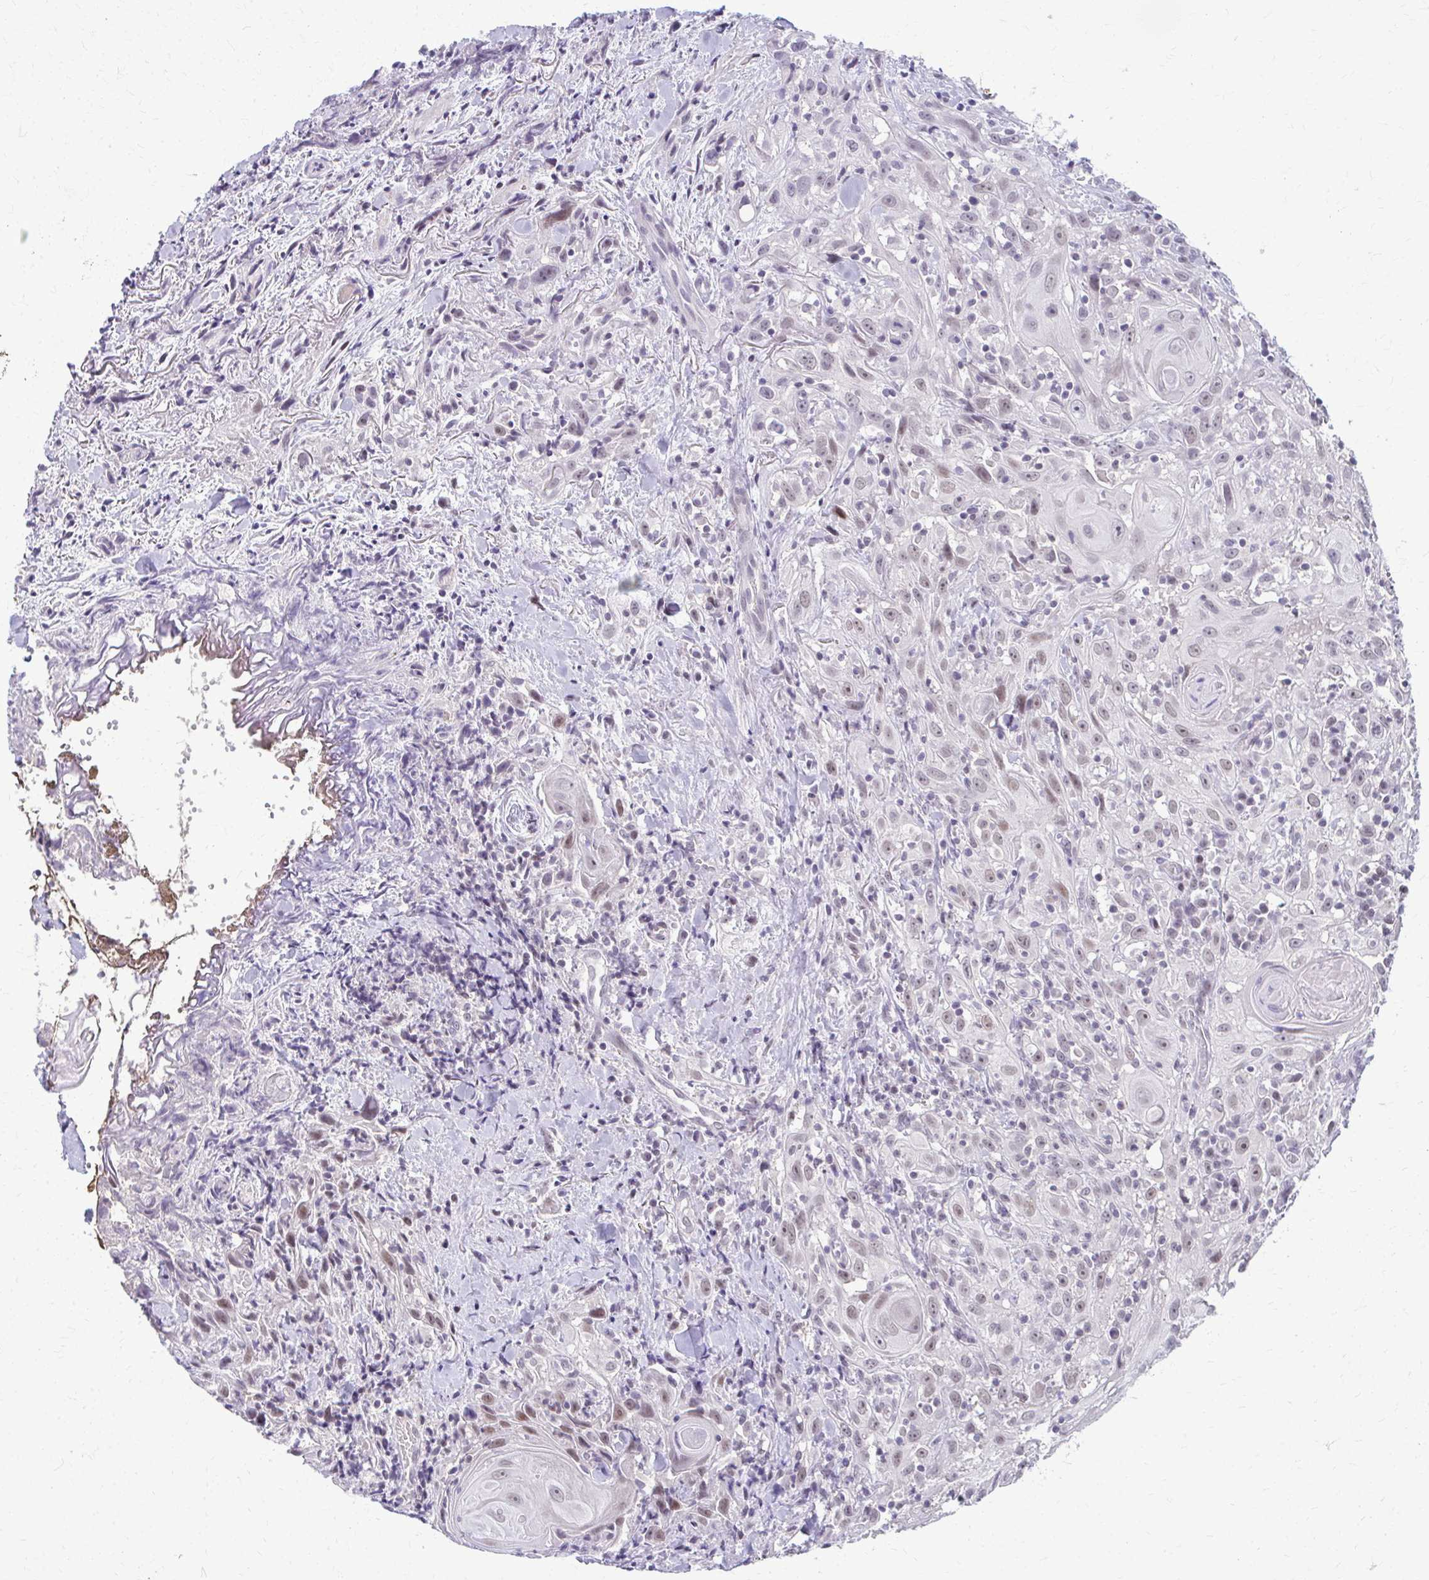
{"staining": {"intensity": "weak", "quantity": "<25%", "location": "nuclear"}, "tissue": "head and neck cancer", "cell_type": "Tumor cells", "image_type": "cancer", "snomed": [{"axis": "morphology", "description": "Squamous cell carcinoma, NOS"}, {"axis": "topography", "description": "Head-Neck"}], "caption": "Immunohistochemistry micrograph of human head and neck cancer stained for a protein (brown), which displays no expression in tumor cells.", "gene": "MAF1", "patient": {"sex": "female", "age": 95}}